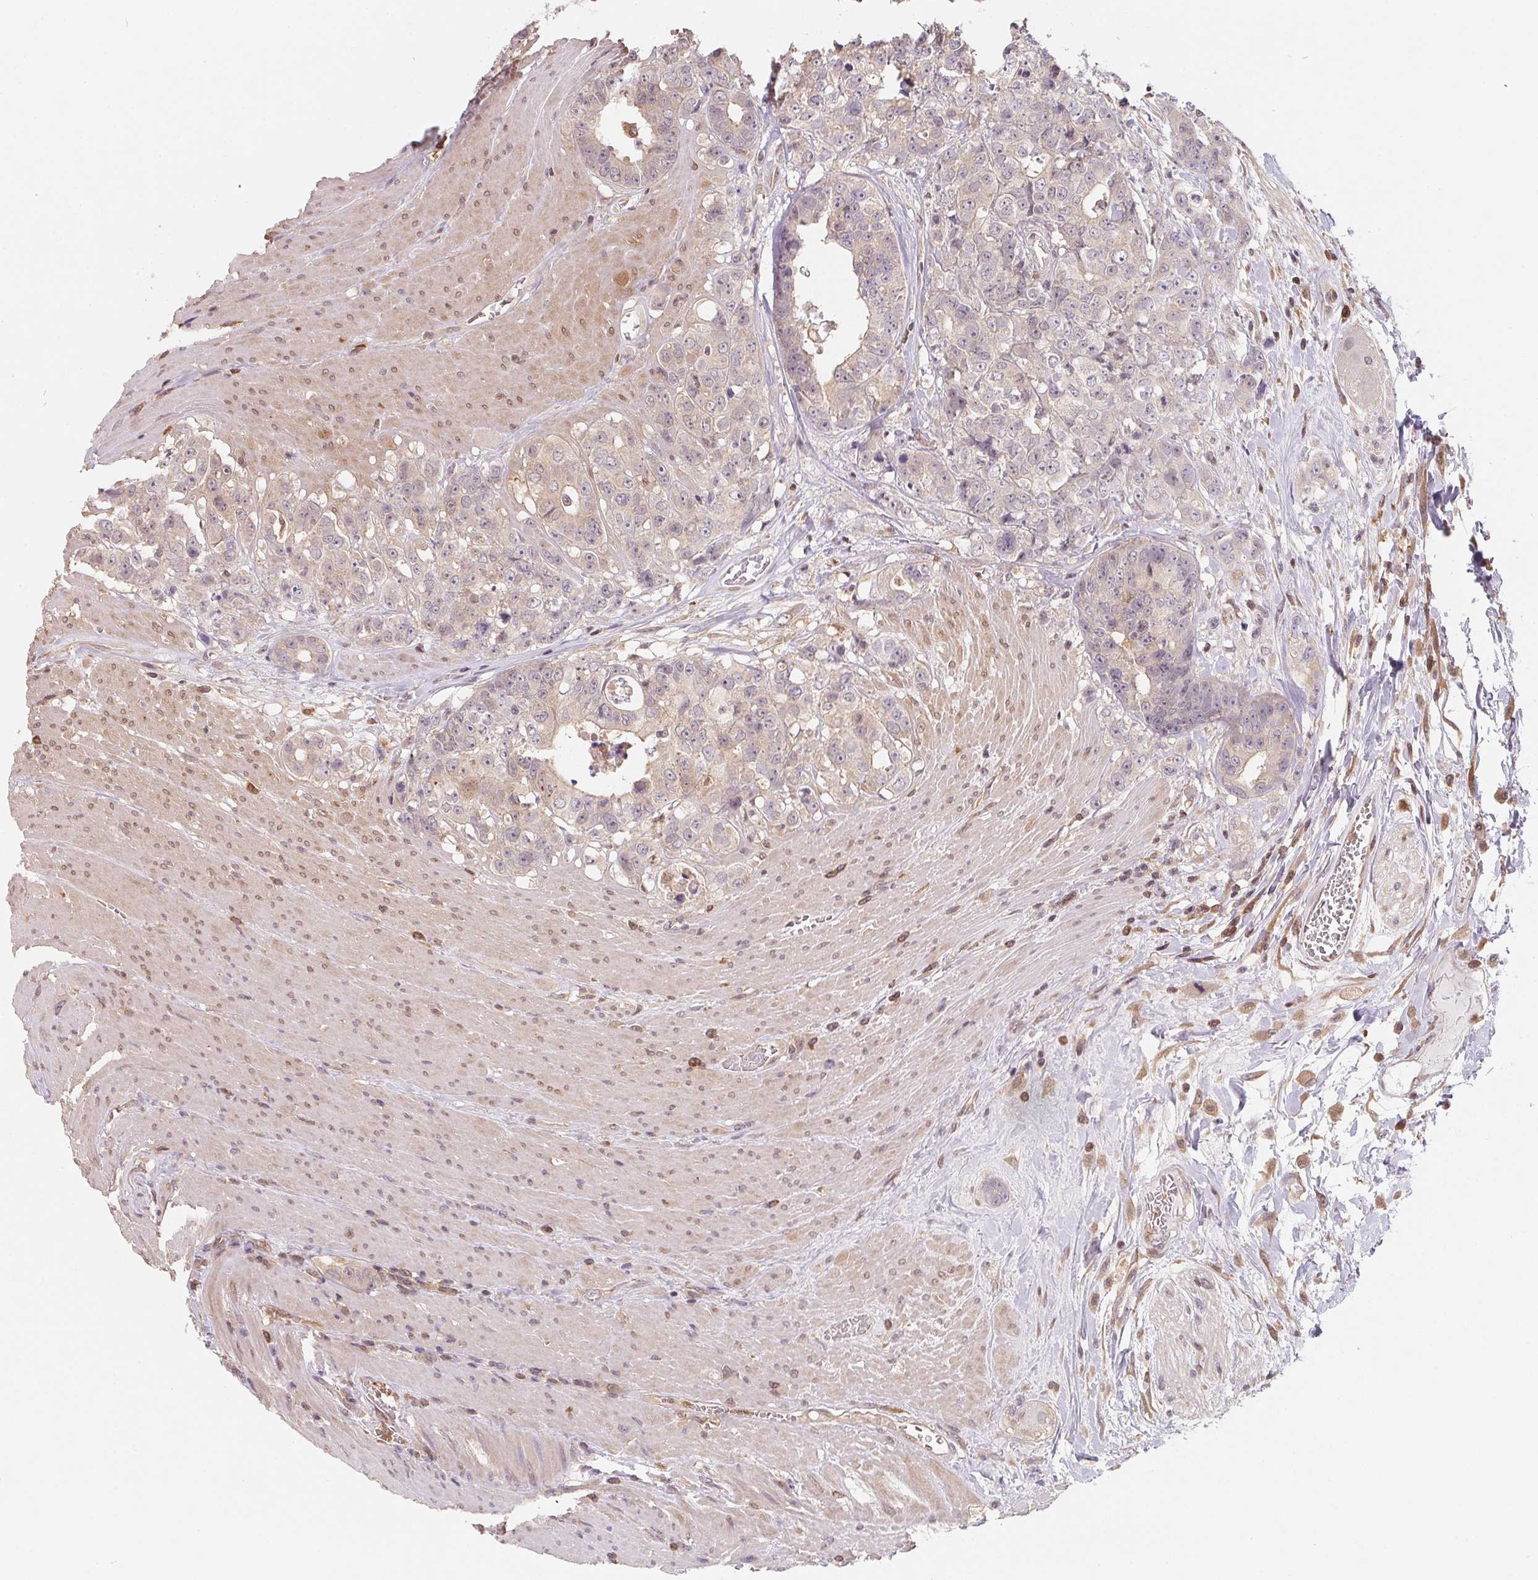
{"staining": {"intensity": "negative", "quantity": "none", "location": "none"}, "tissue": "colorectal cancer", "cell_type": "Tumor cells", "image_type": "cancer", "snomed": [{"axis": "morphology", "description": "Adenocarcinoma, NOS"}, {"axis": "topography", "description": "Rectum"}], "caption": "Protein analysis of colorectal cancer demonstrates no significant positivity in tumor cells. Brightfield microscopy of IHC stained with DAB (brown) and hematoxylin (blue), captured at high magnification.", "gene": "ANKRD13A", "patient": {"sex": "female", "age": 62}}